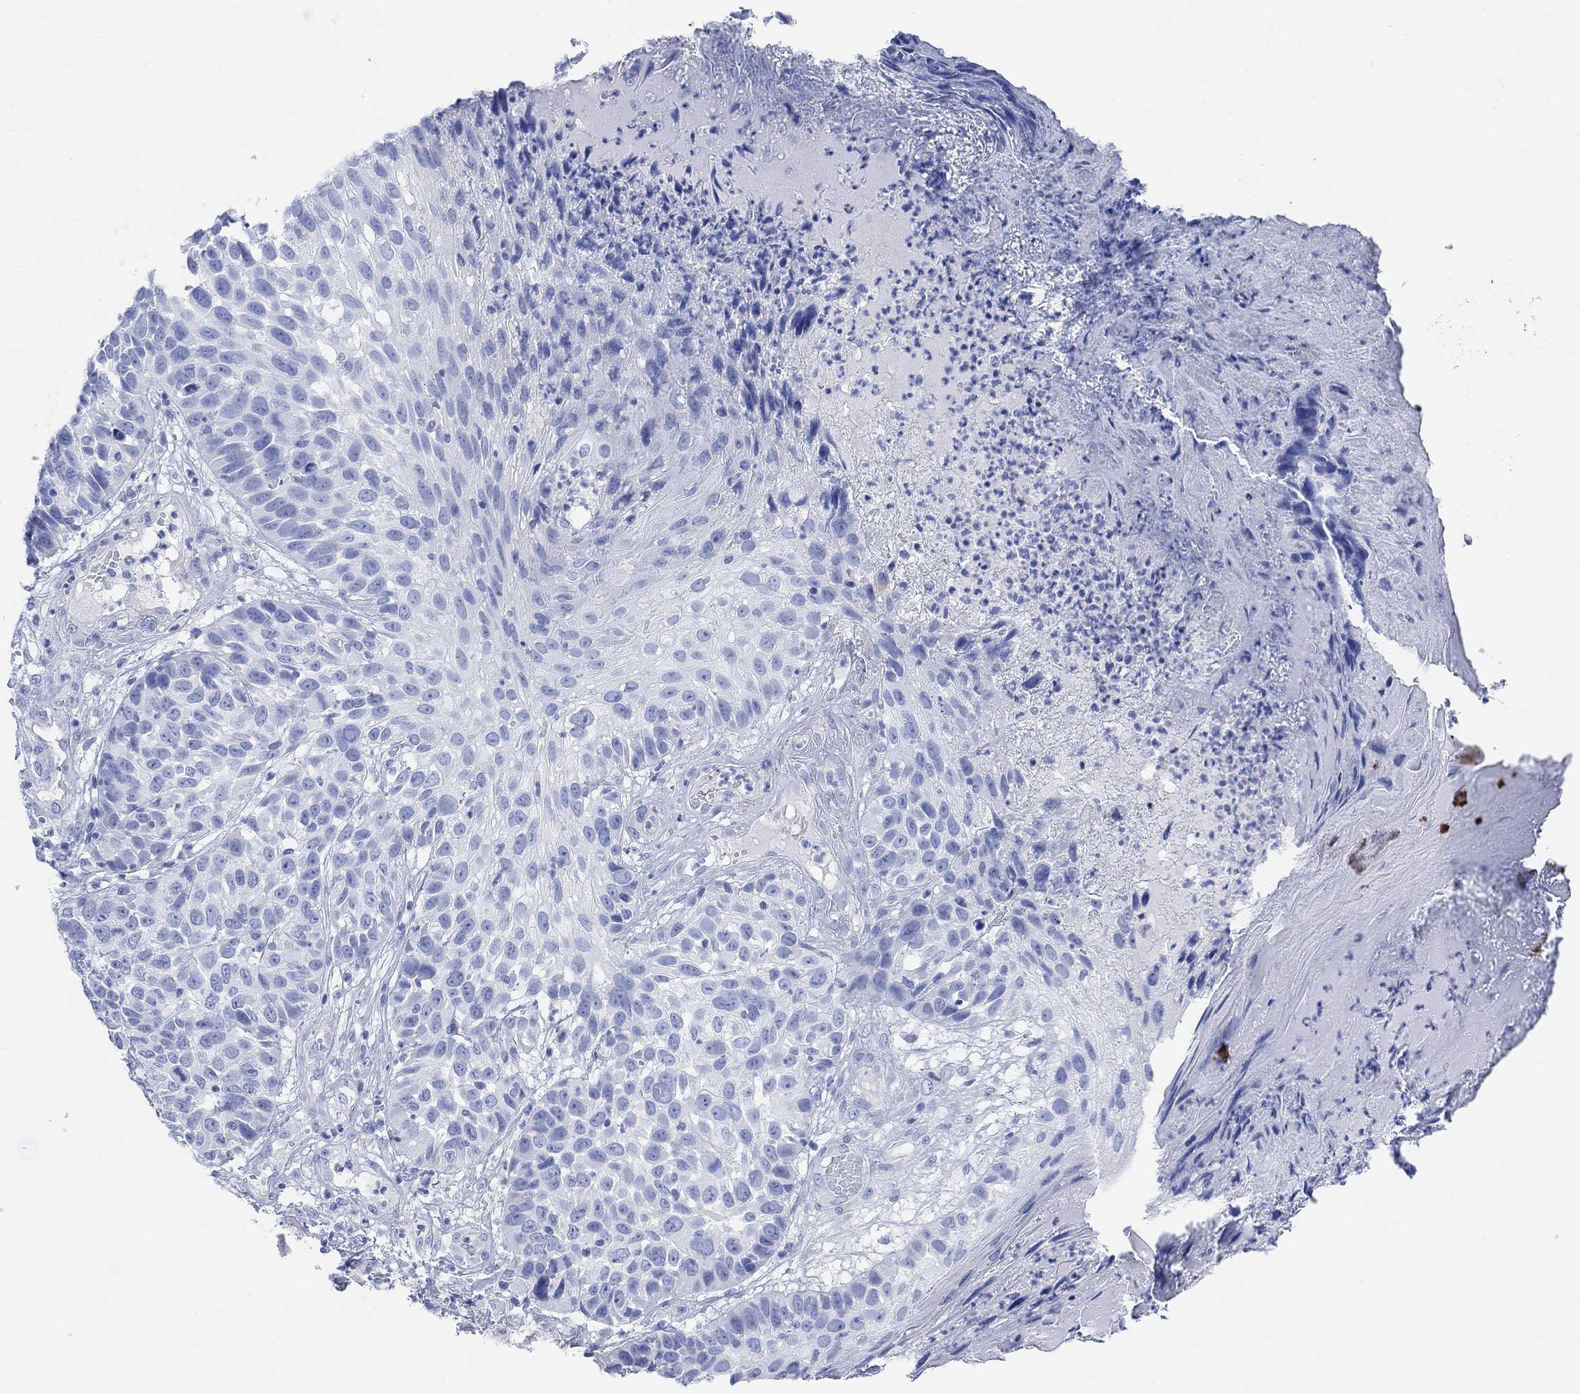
{"staining": {"intensity": "negative", "quantity": "none", "location": "none"}, "tissue": "skin cancer", "cell_type": "Tumor cells", "image_type": "cancer", "snomed": [{"axis": "morphology", "description": "Squamous cell carcinoma, NOS"}, {"axis": "topography", "description": "Skin"}], "caption": "DAB (3,3'-diaminobenzidine) immunohistochemical staining of human skin cancer (squamous cell carcinoma) exhibits no significant staining in tumor cells.", "gene": "GNG13", "patient": {"sex": "male", "age": 92}}